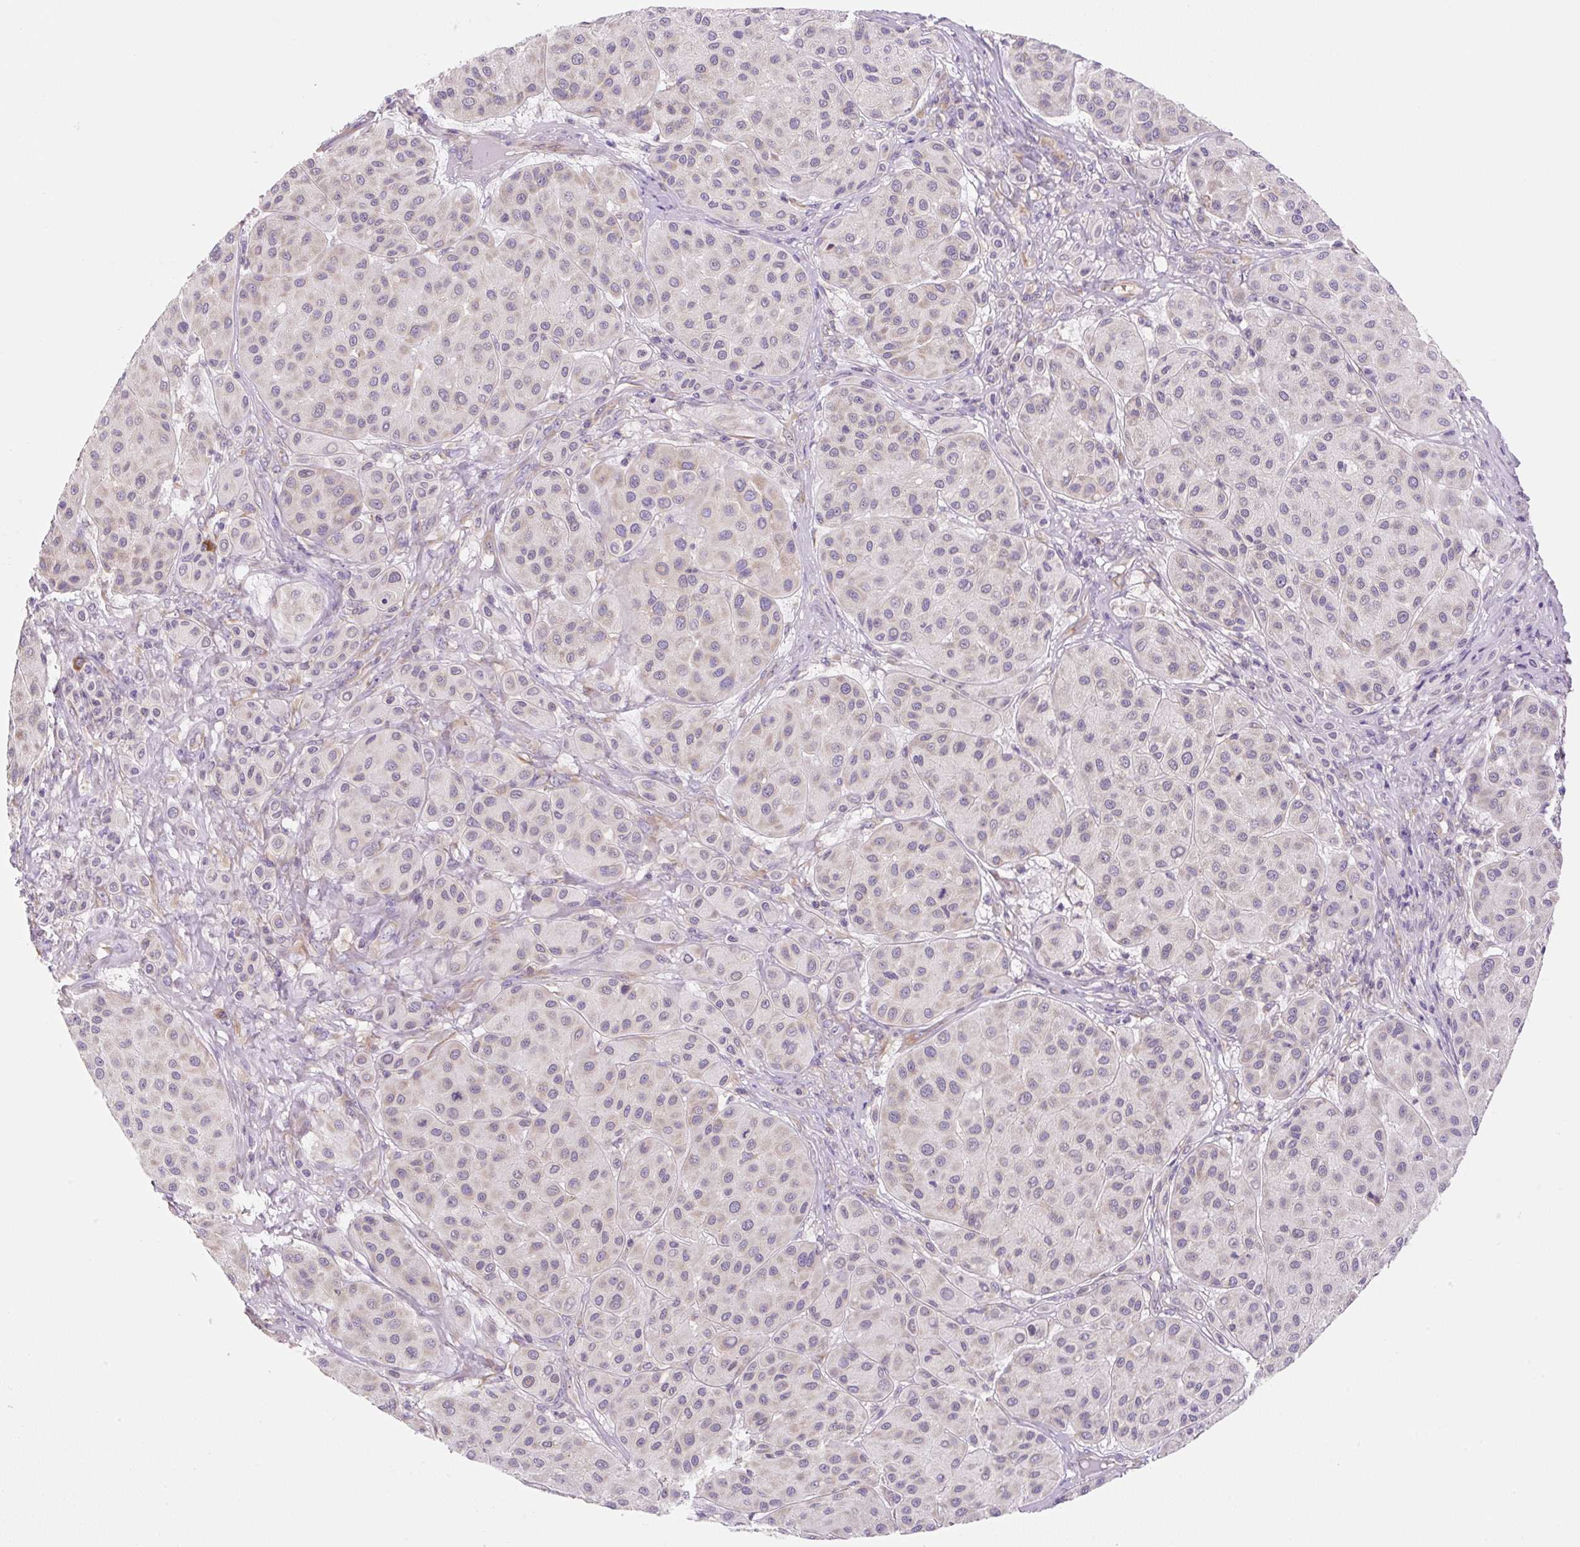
{"staining": {"intensity": "negative", "quantity": "none", "location": "none"}, "tissue": "melanoma", "cell_type": "Tumor cells", "image_type": "cancer", "snomed": [{"axis": "morphology", "description": "Malignant melanoma, Metastatic site"}, {"axis": "topography", "description": "Smooth muscle"}], "caption": "Malignant melanoma (metastatic site) stained for a protein using immunohistochemistry (IHC) exhibits no expression tumor cells.", "gene": "RPL18A", "patient": {"sex": "male", "age": 41}}